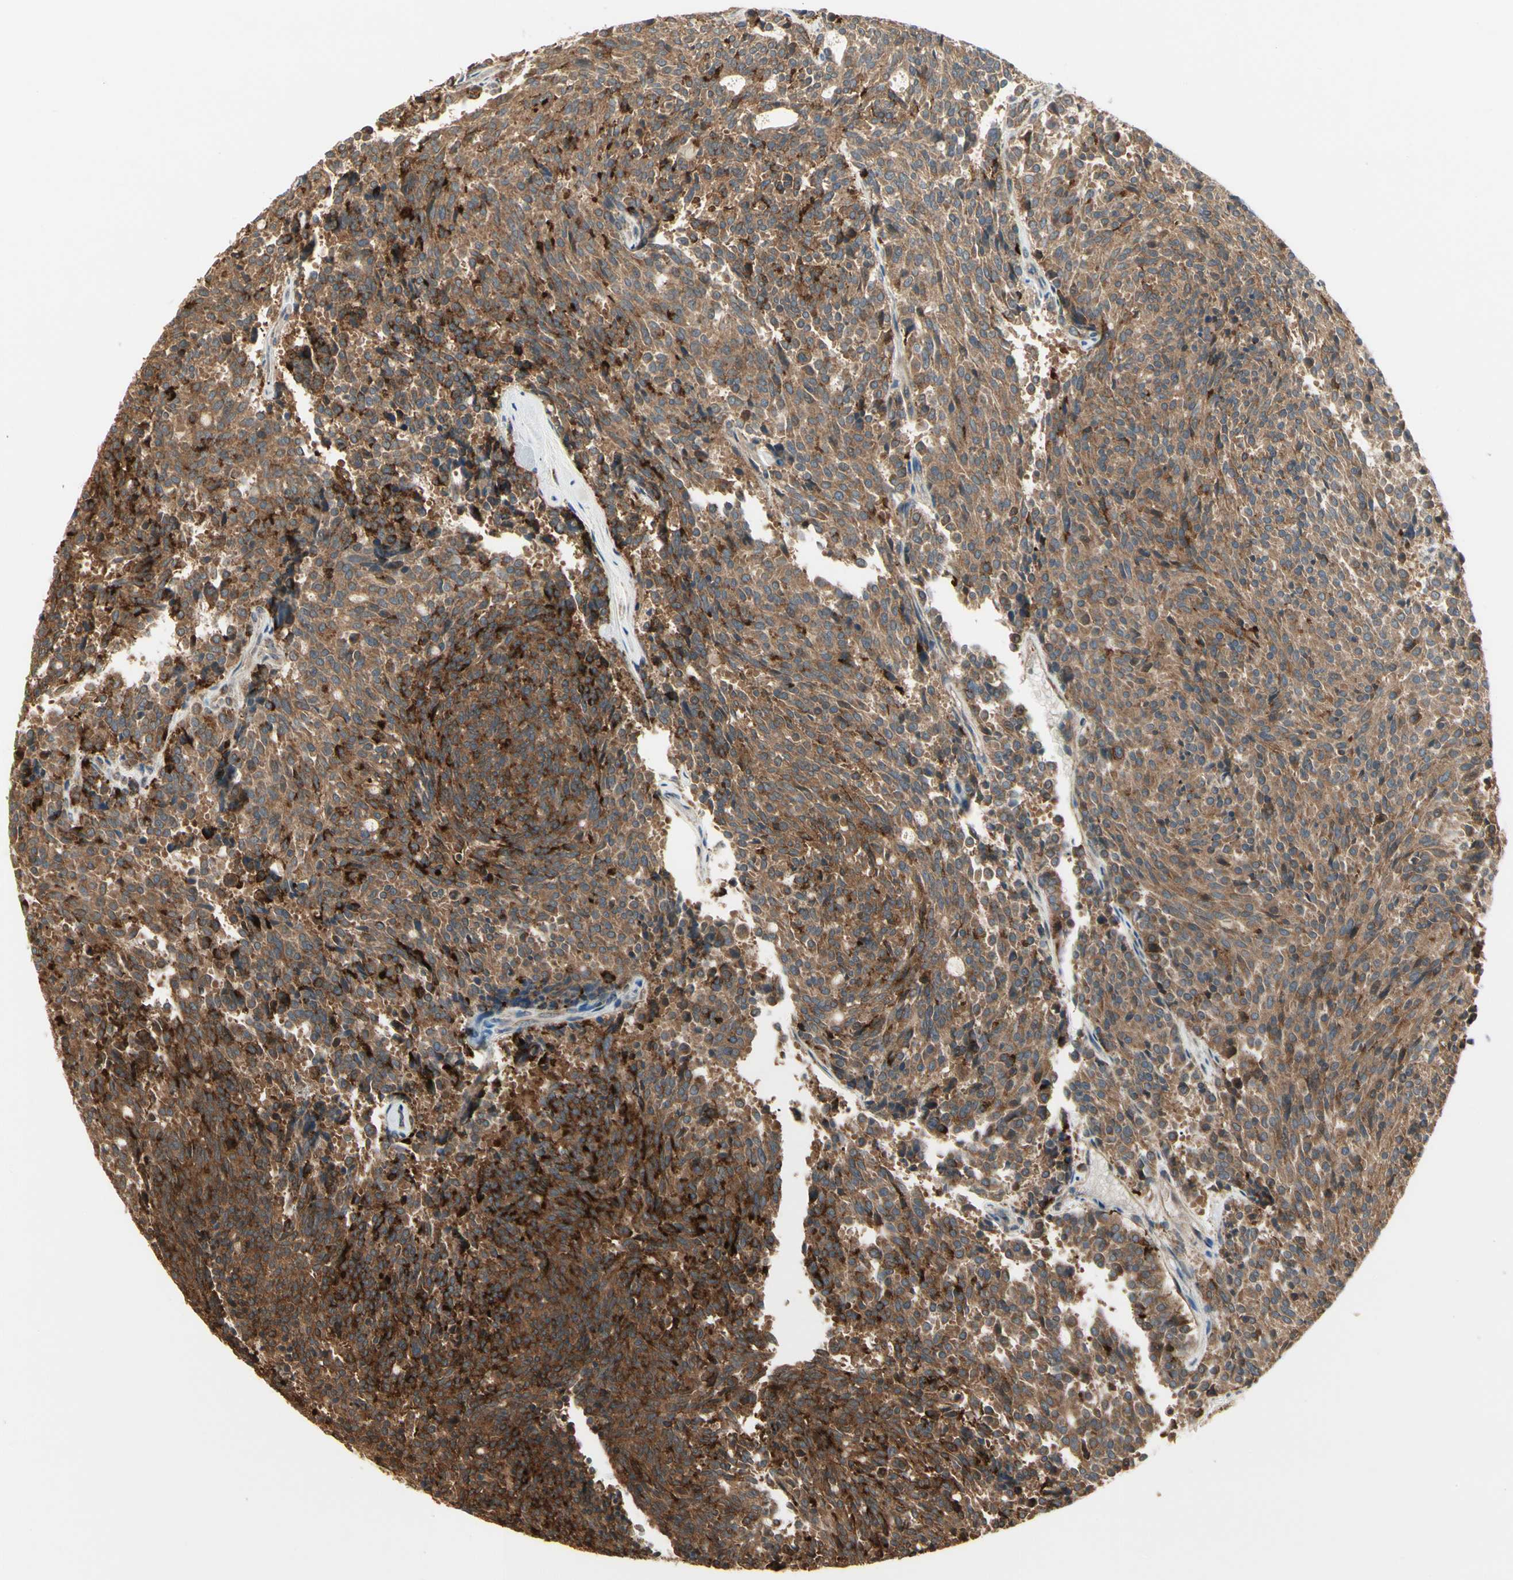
{"staining": {"intensity": "strong", "quantity": ">75%", "location": "cytoplasmic/membranous"}, "tissue": "carcinoid", "cell_type": "Tumor cells", "image_type": "cancer", "snomed": [{"axis": "morphology", "description": "Carcinoid, malignant, NOS"}, {"axis": "topography", "description": "Pancreas"}], "caption": "Immunohistochemical staining of carcinoid demonstrates high levels of strong cytoplasmic/membranous expression in approximately >75% of tumor cells.", "gene": "IRAG1", "patient": {"sex": "female", "age": 54}}